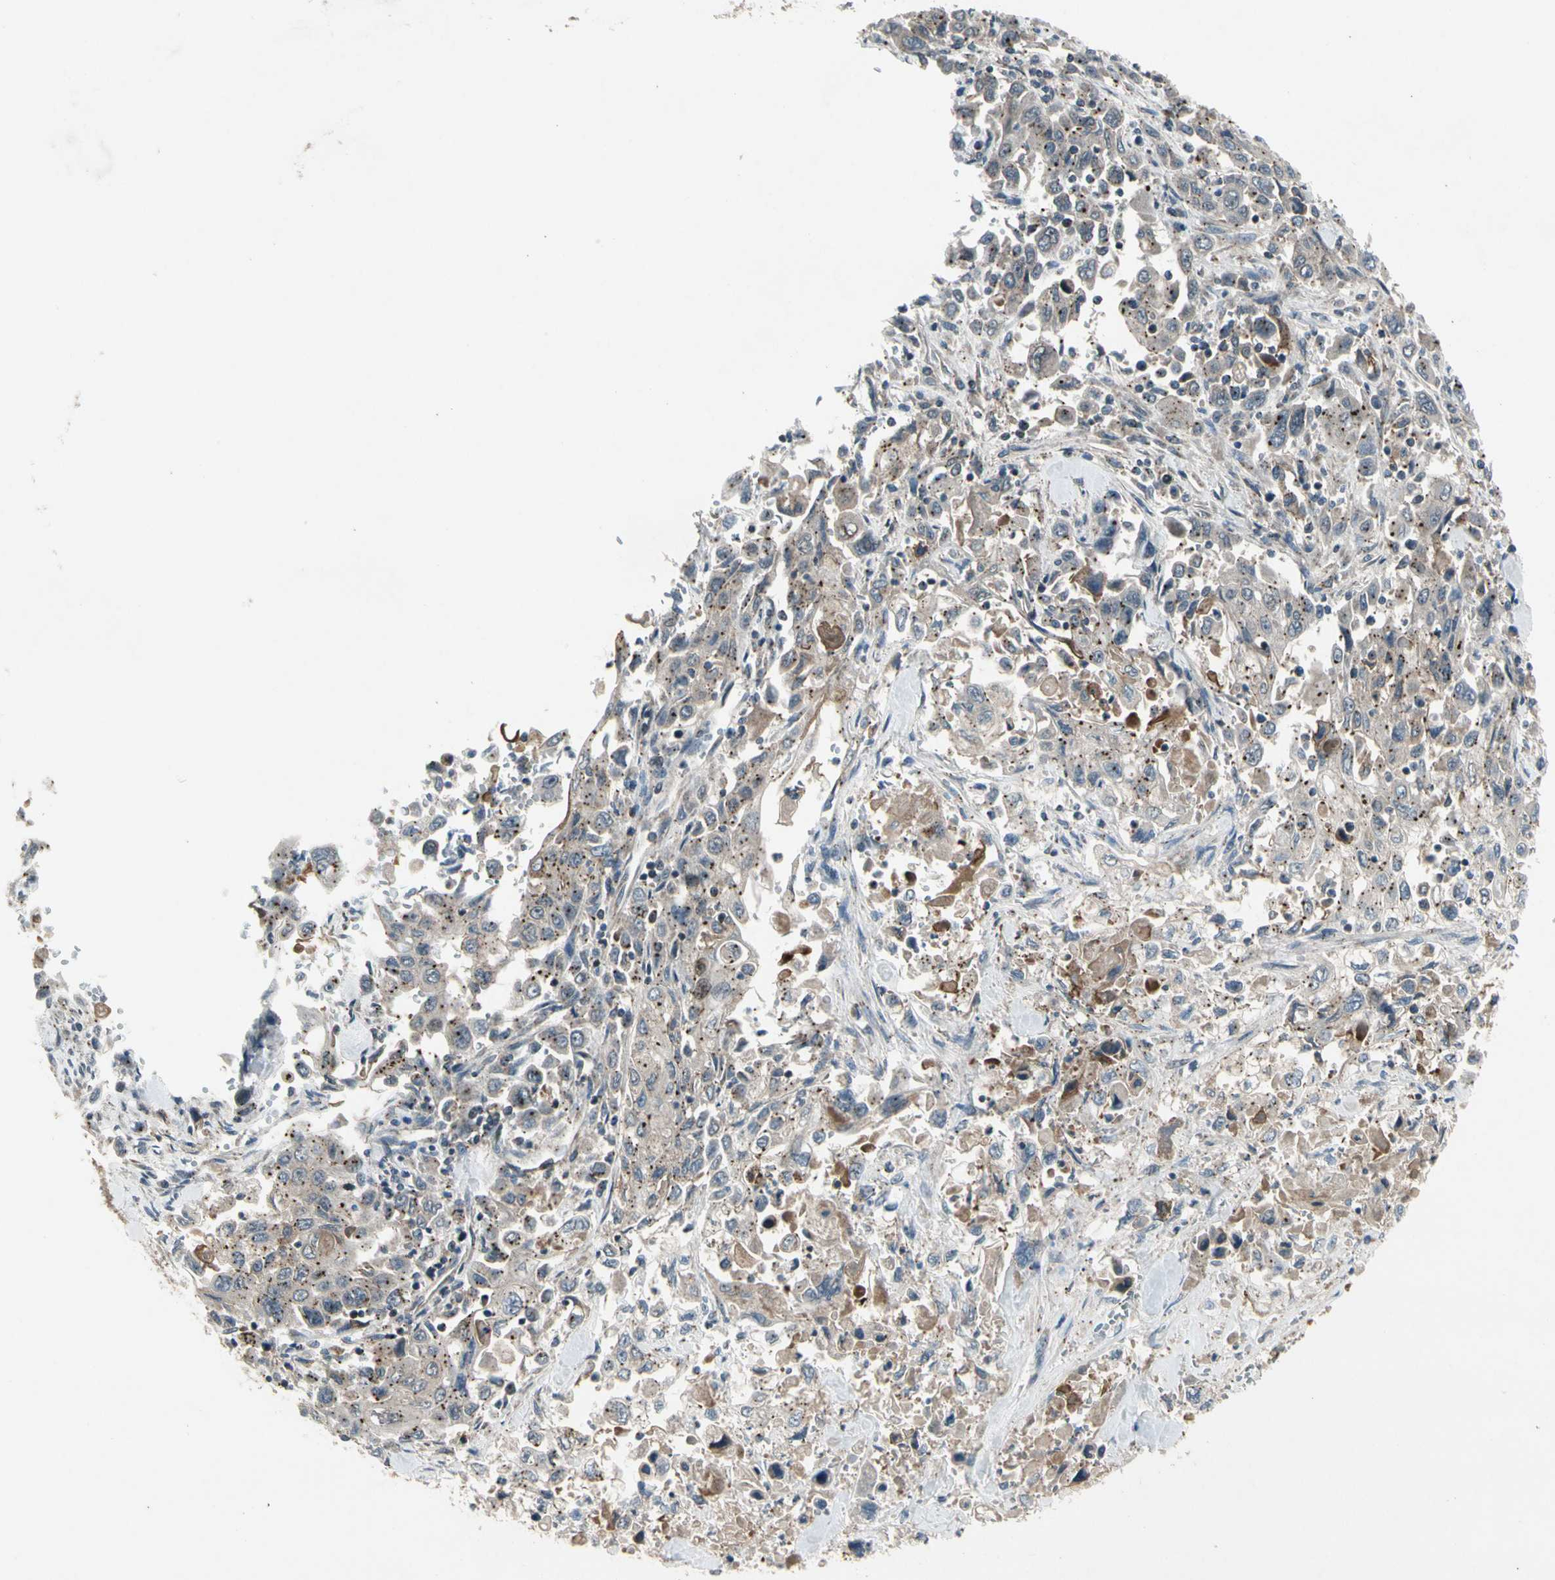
{"staining": {"intensity": "moderate", "quantity": ">75%", "location": "cytoplasmic/membranous"}, "tissue": "pancreatic cancer", "cell_type": "Tumor cells", "image_type": "cancer", "snomed": [{"axis": "morphology", "description": "Adenocarcinoma, NOS"}, {"axis": "topography", "description": "Pancreas"}], "caption": "Immunohistochemistry (IHC) staining of pancreatic cancer, which exhibits medium levels of moderate cytoplasmic/membranous expression in approximately >75% of tumor cells indicating moderate cytoplasmic/membranous protein positivity. The staining was performed using DAB (3,3'-diaminobenzidine) (brown) for protein detection and nuclei were counterstained in hematoxylin (blue).", "gene": "NMI", "patient": {"sex": "male", "age": 70}}